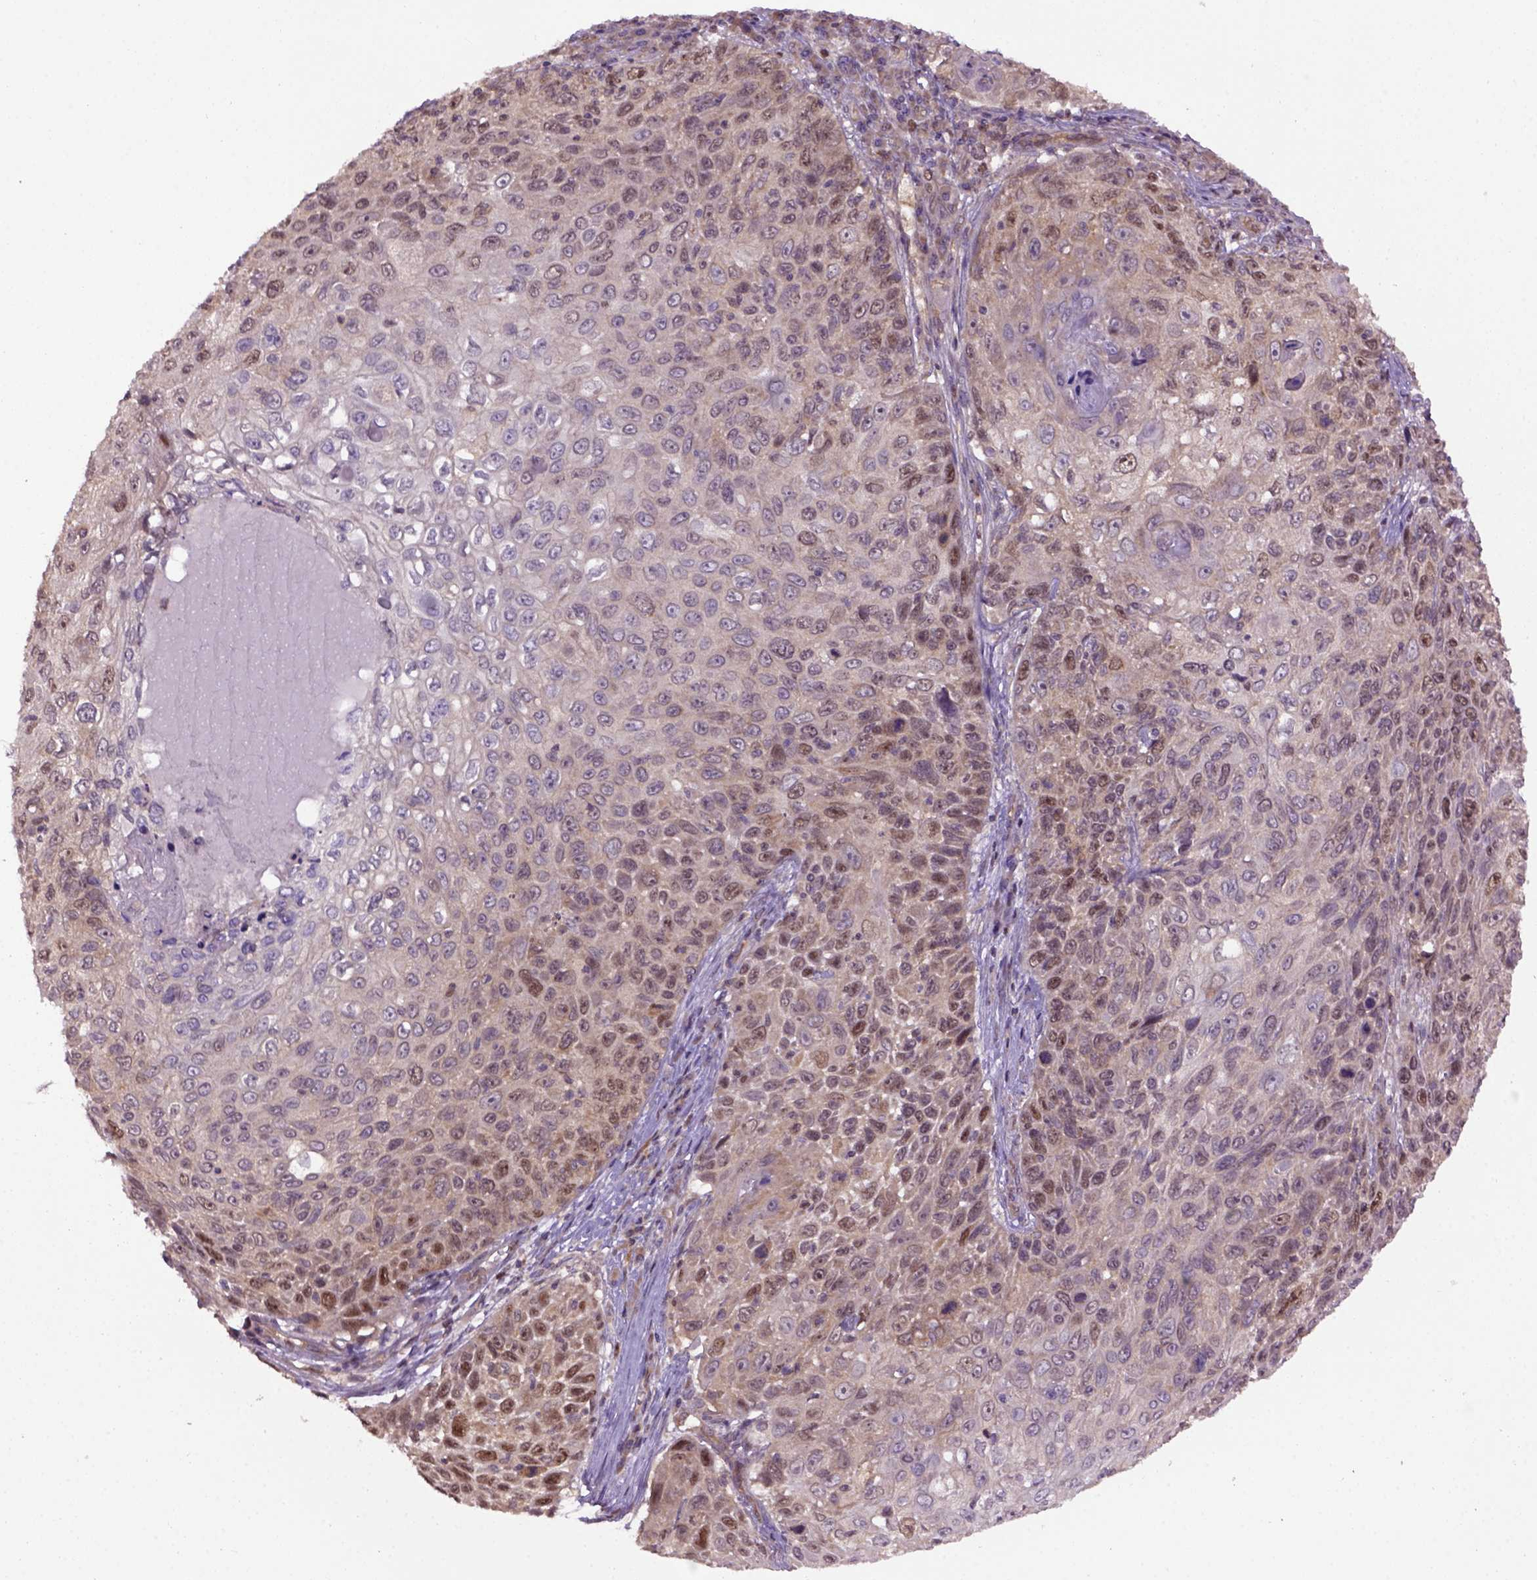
{"staining": {"intensity": "moderate", "quantity": ">75%", "location": "cytoplasmic/membranous,nuclear"}, "tissue": "skin cancer", "cell_type": "Tumor cells", "image_type": "cancer", "snomed": [{"axis": "morphology", "description": "Squamous cell carcinoma, NOS"}, {"axis": "topography", "description": "Skin"}], "caption": "Squamous cell carcinoma (skin) stained with DAB immunohistochemistry shows medium levels of moderate cytoplasmic/membranous and nuclear staining in about >75% of tumor cells. (Brightfield microscopy of DAB IHC at high magnification).", "gene": "WDR48", "patient": {"sex": "male", "age": 92}}